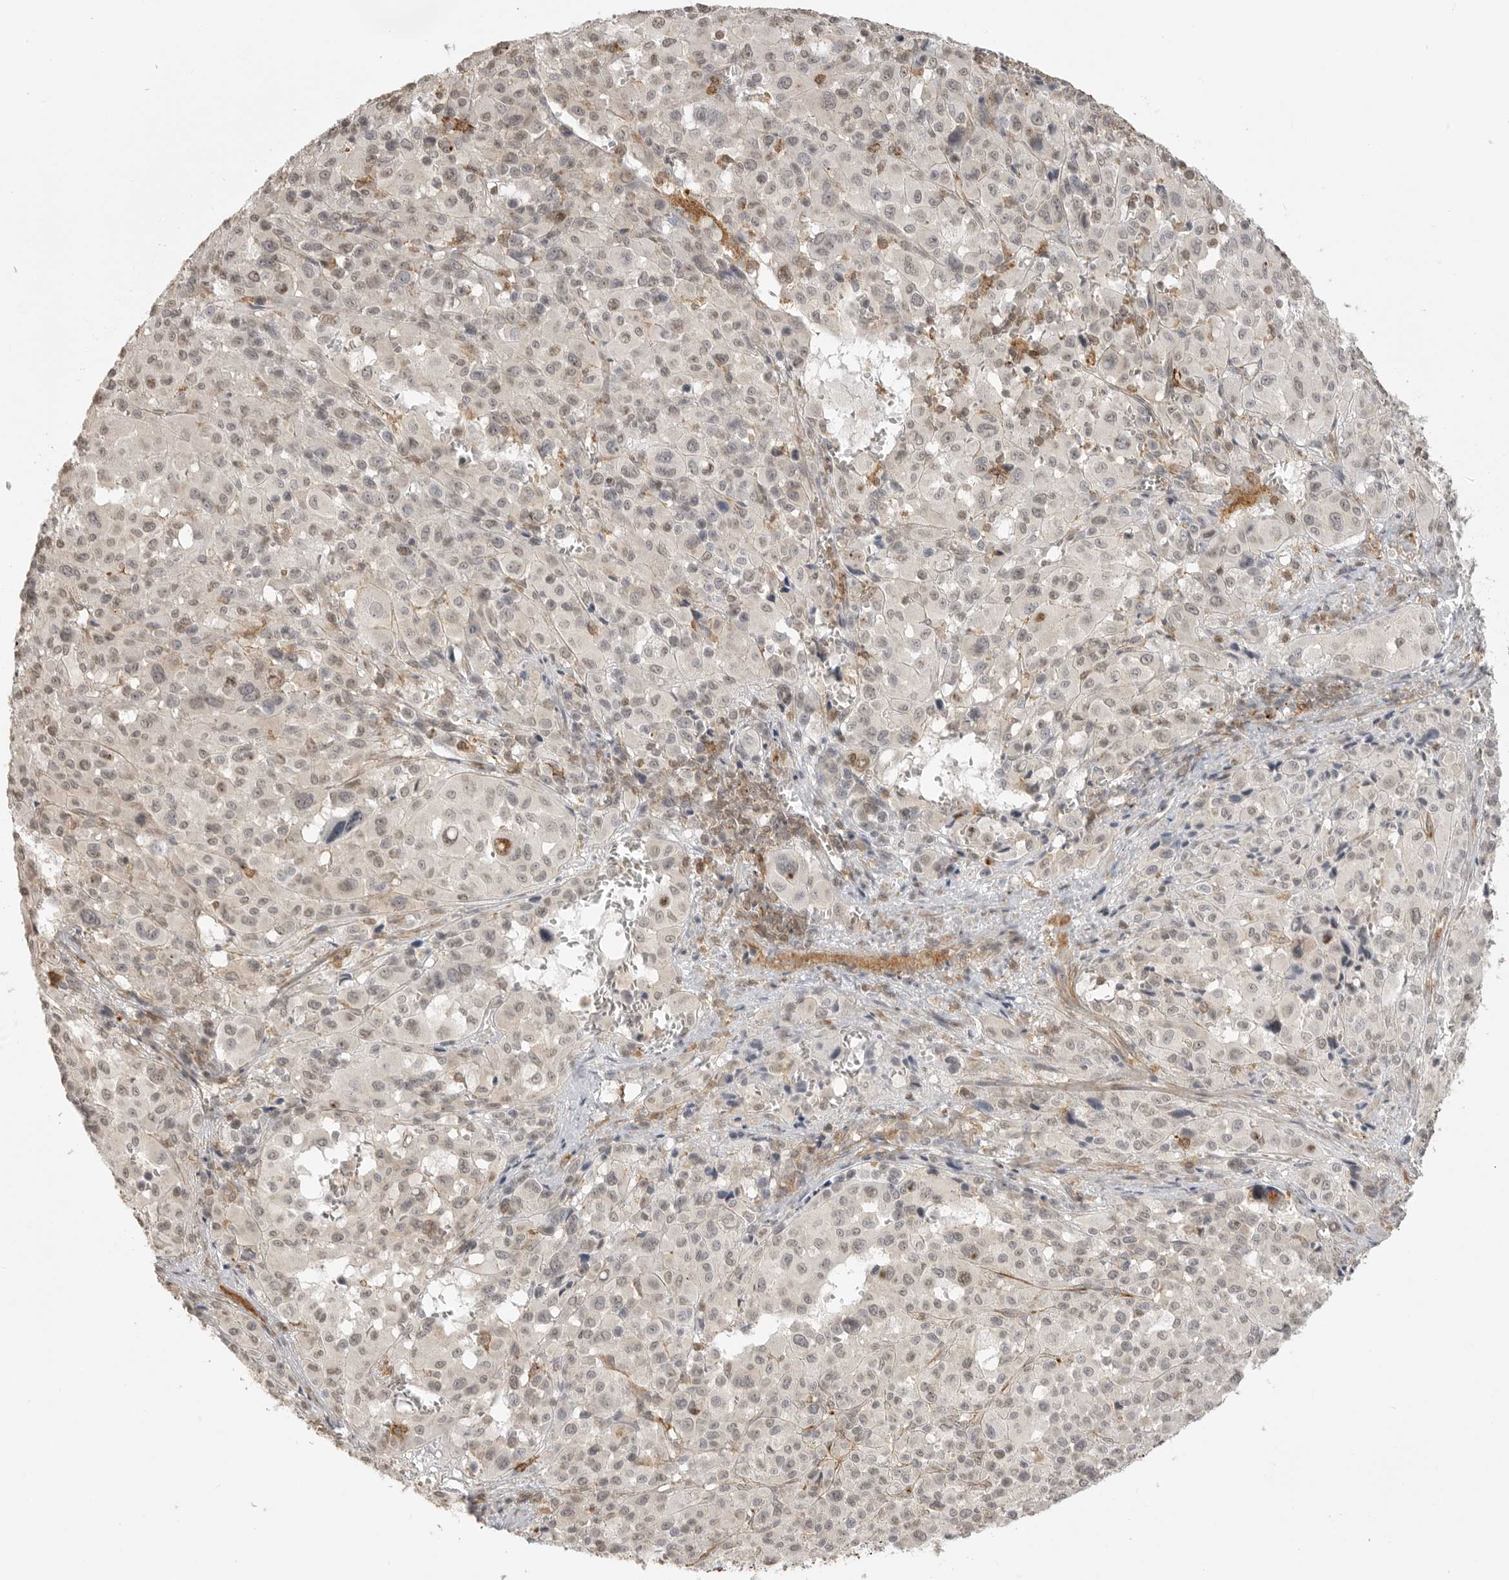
{"staining": {"intensity": "weak", "quantity": "<25%", "location": "nuclear"}, "tissue": "melanoma", "cell_type": "Tumor cells", "image_type": "cancer", "snomed": [{"axis": "morphology", "description": "Malignant melanoma, Metastatic site"}, {"axis": "topography", "description": "Skin"}], "caption": "Malignant melanoma (metastatic site) stained for a protein using immunohistochemistry shows no expression tumor cells.", "gene": "GPC2", "patient": {"sex": "female", "age": 74}}